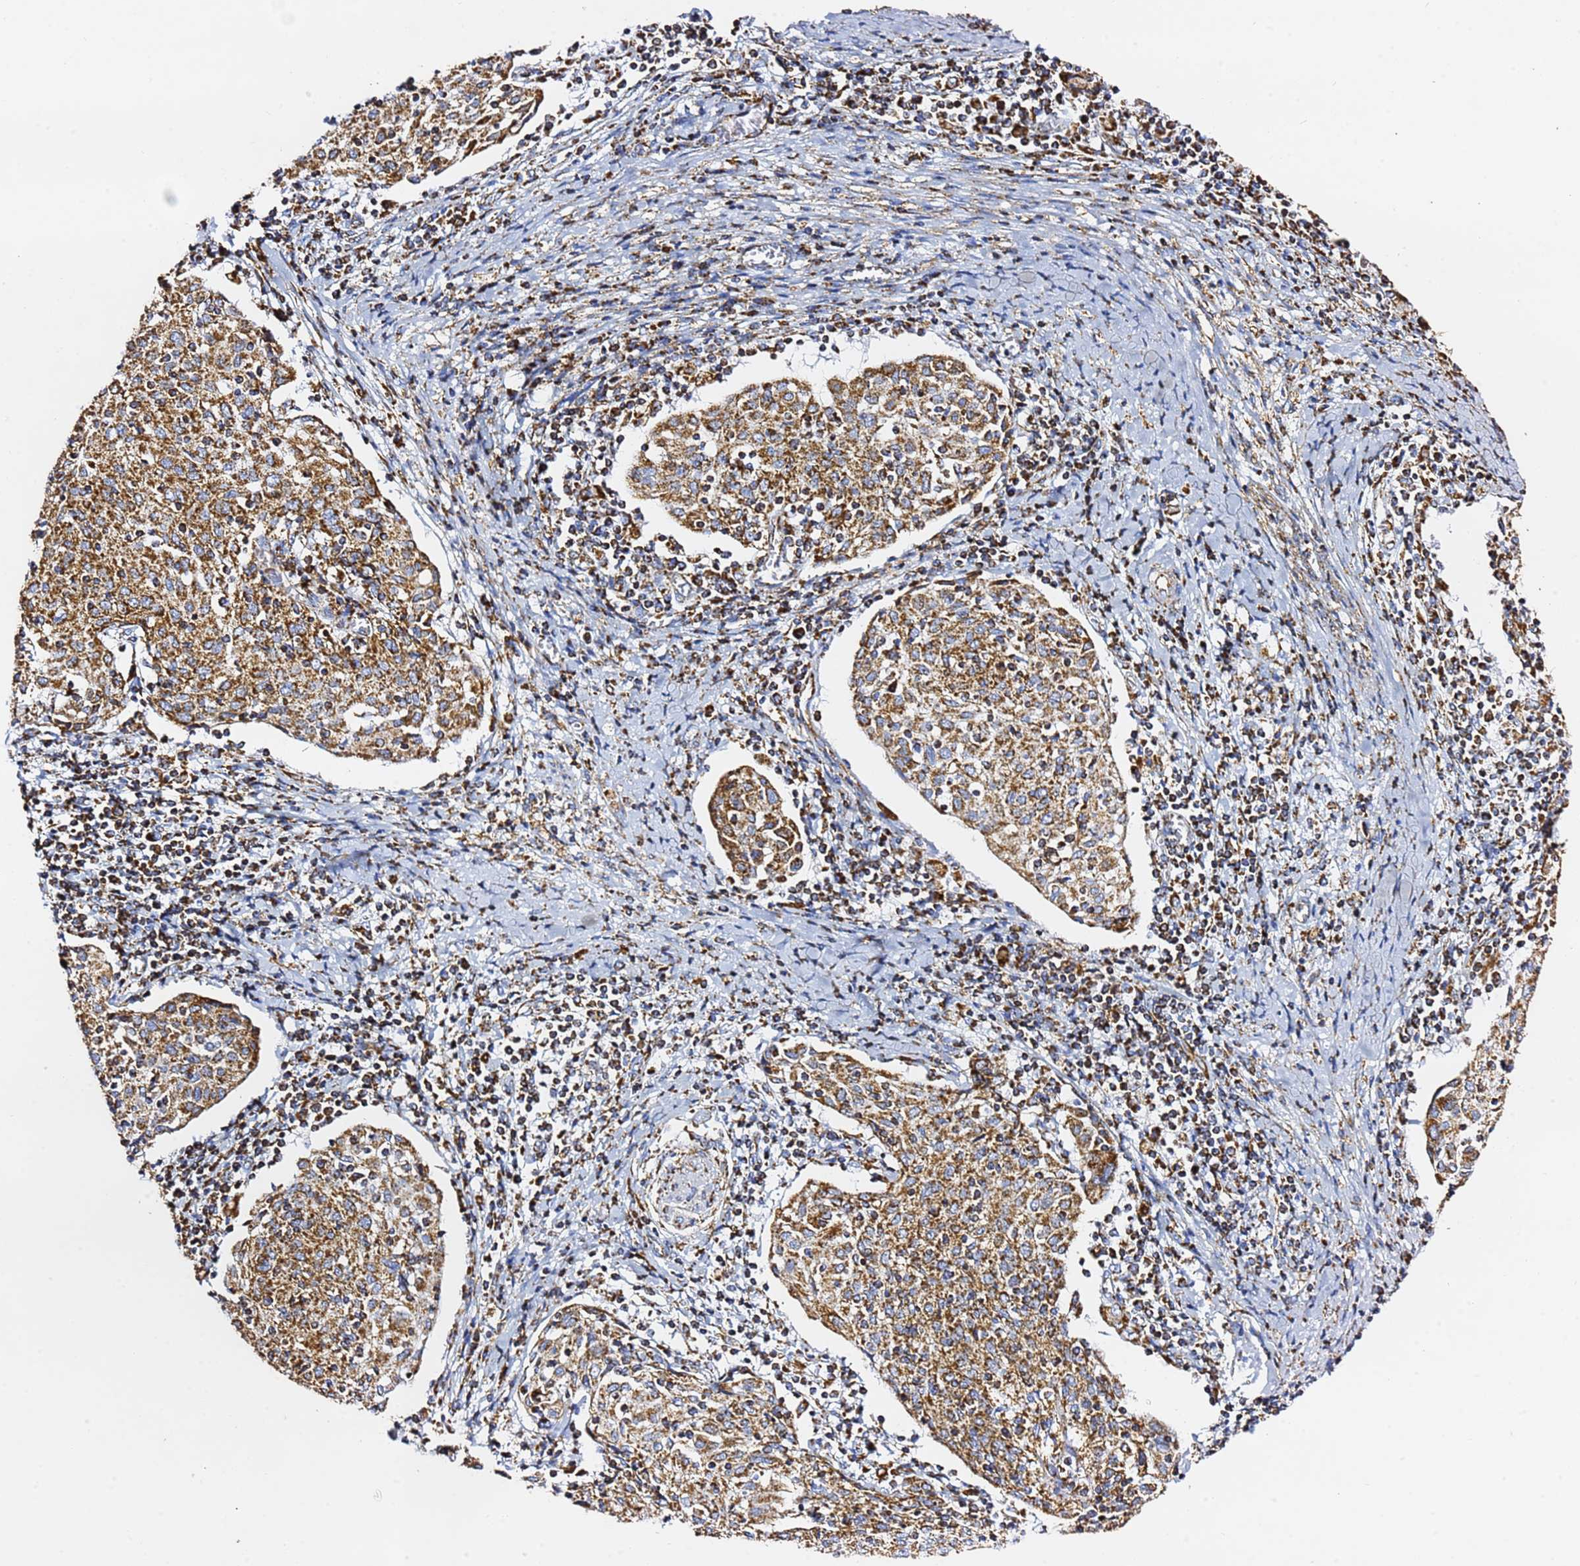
{"staining": {"intensity": "strong", "quantity": ">75%", "location": "cytoplasmic/membranous"}, "tissue": "cervical cancer", "cell_type": "Tumor cells", "image_type": "cancer", "snomed": [{"axis": "morphology", "description": "Squamous cell carcinoma, NOS"}, {"axis": "topography", "description": "Cervix"}], "caption": "Human squamous cell carcinoma (cervical) stained with a brown dye displays strong cytoplasmic/membranous positive staining in about >75% of tumor cells.", "gene": "PHB2", "patient": {"sex": "female", "age": 52}}